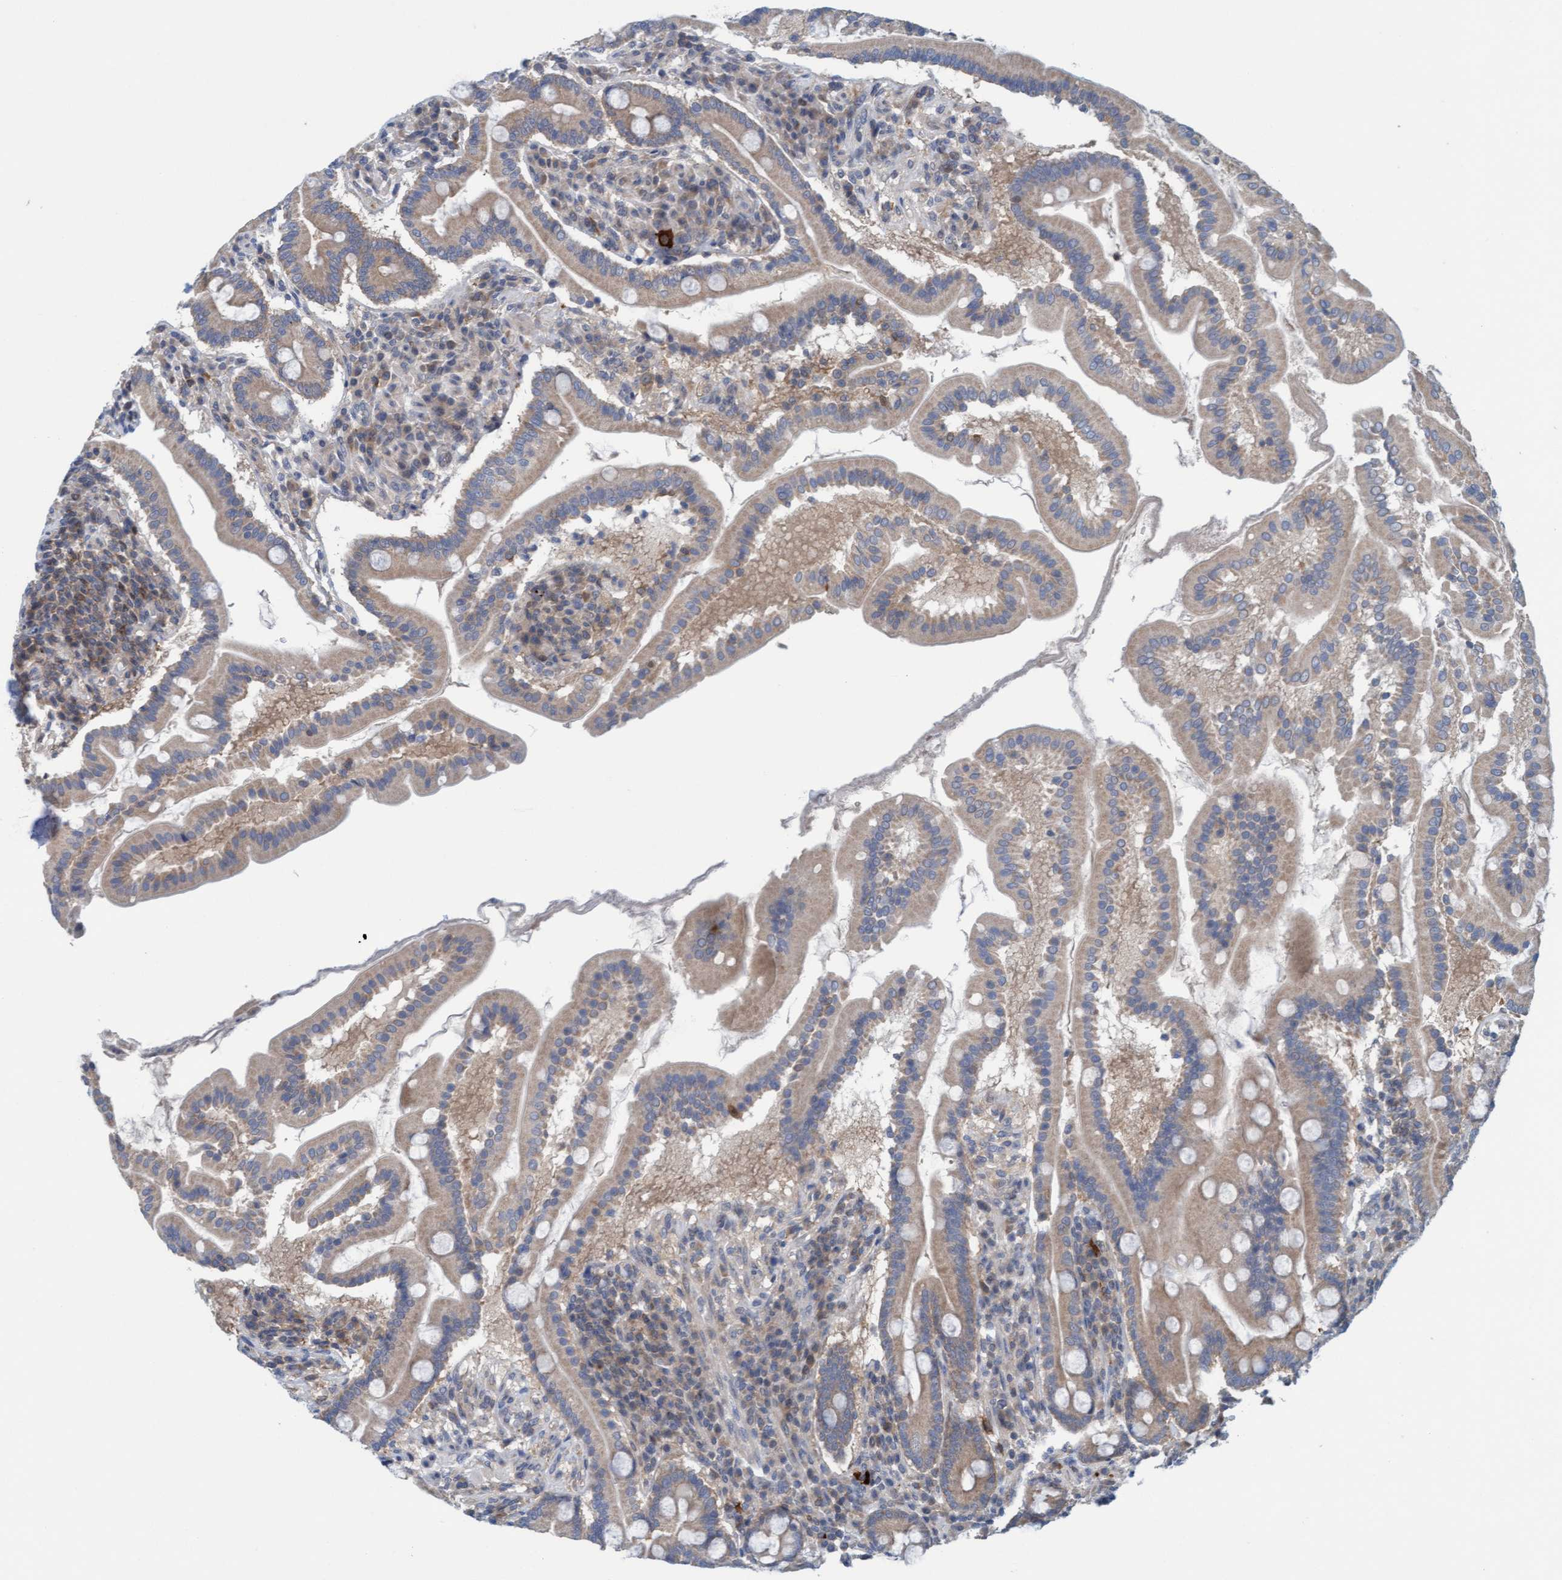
{"staining": {"intensity": "moderate", "quantity": "25%-75%", "location": "cytoplasmic/membranous"}, "tissue": "duodenum", "cell_type": "Glandular cells", "image_type": "normal", "snomed": [{"axis": "morphology", "description": "Normal tissue, NOS"}, {"axis": "topography", "description": "Duodenum"}], "caption": "Duodenum stained for a protein demonstrates moderate cytoplasmic/membranous positivity in glandular cells. Nuclei are stained in blue.", "gene": "KLHL25", "patient": {"sex": "male", "age": 50}}